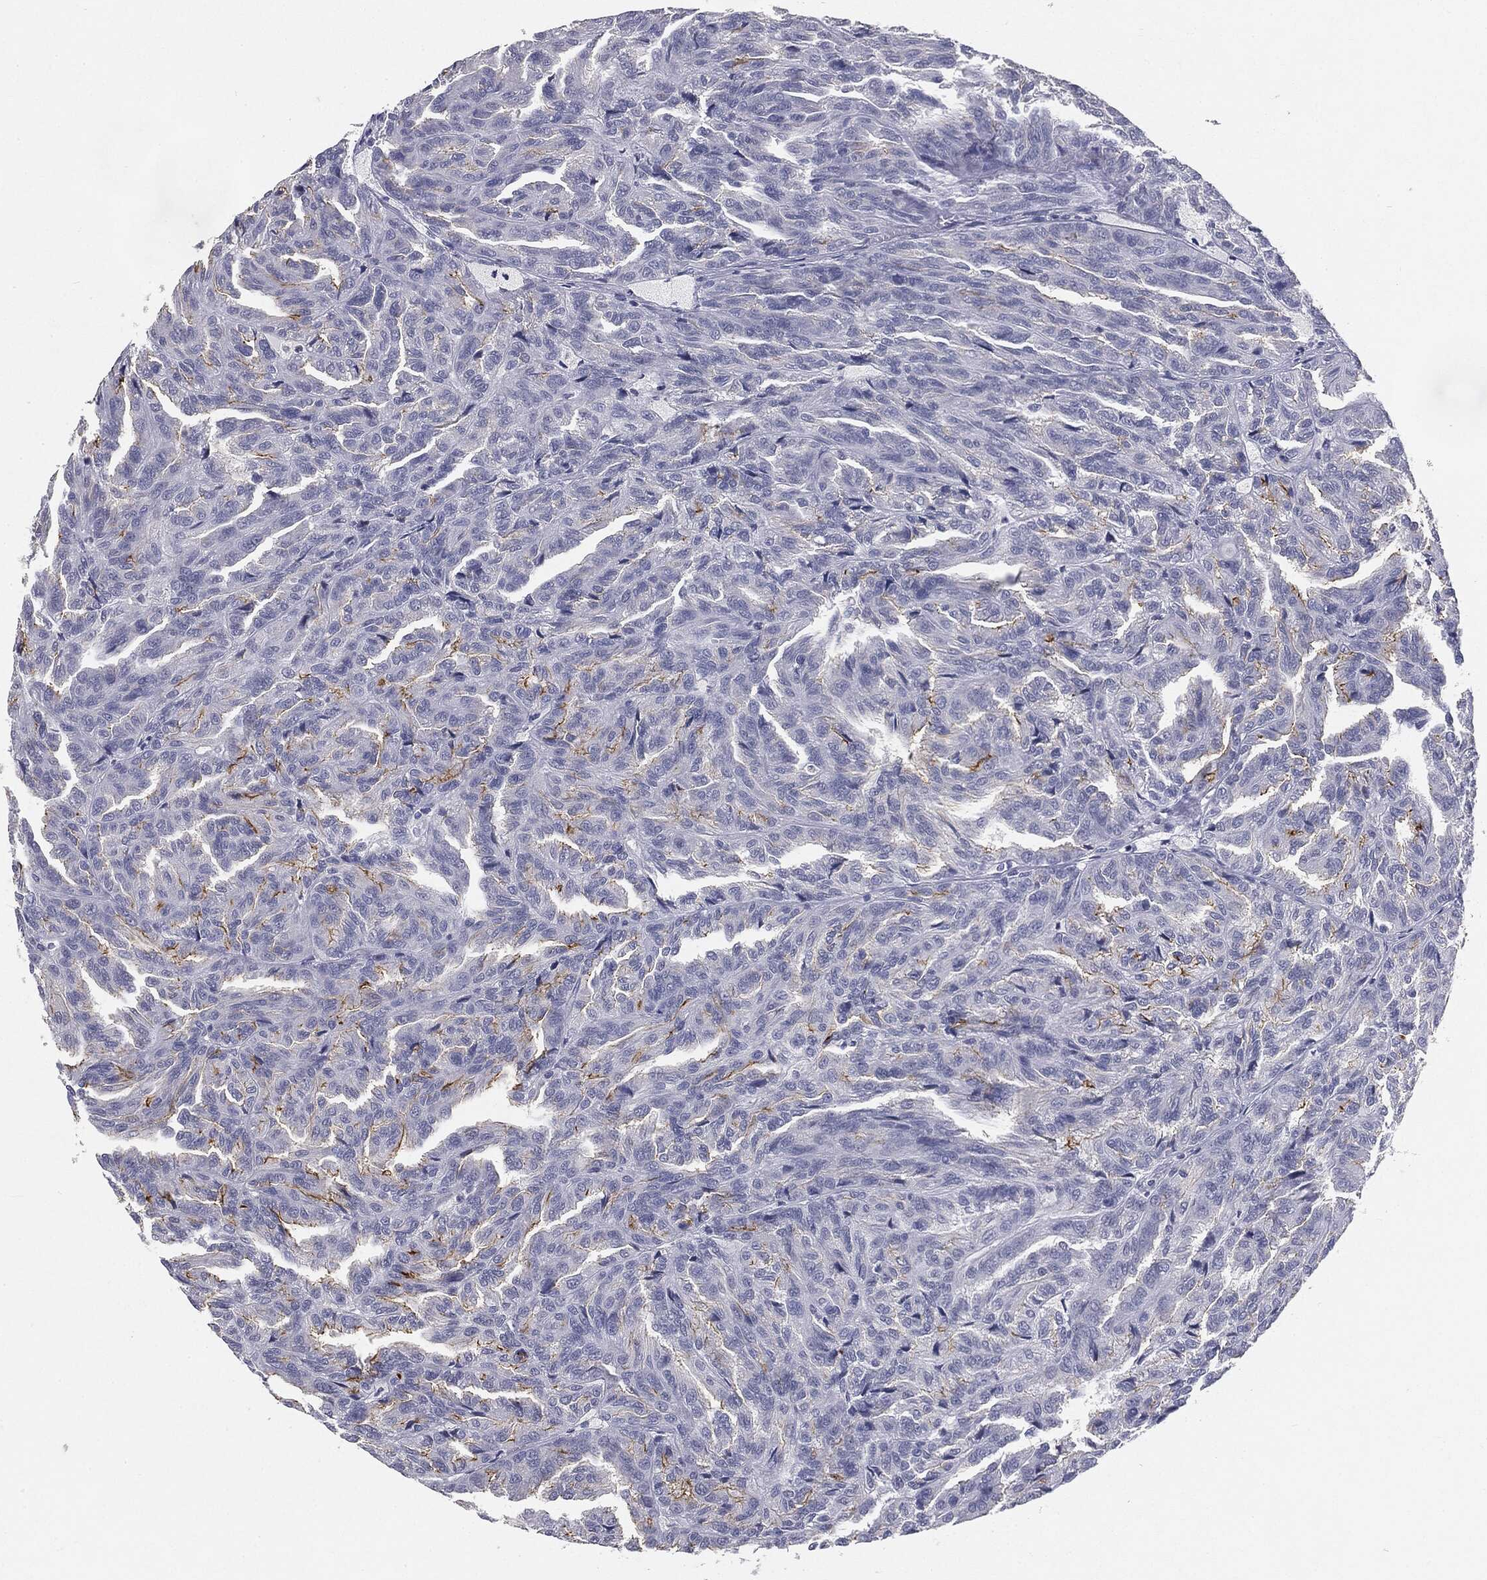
{"staining": {"intensity": "moderate", "quantity": "<25%", "location": "cytoplasmic/membranous"}, "tissue": "renal cancer", "cell_type": "Tumor cells", "image_type": "cancer", "snomed": [{"axis": "morphology", "description": "Adenocarcinoma, NOS"}, {"axis": "topography", "description": "Kidney"}], "caption": "Tumor cells show low levels of moderate cytoplasmic/membranous expression in about <25% of cells in renal cancer. Using DAB (3,3'-diaminobenzidine) (brown) and hematoxylin (blue) stains, captured at high magnification using brightfield microscopy.", "gene": "MUC1", "patient": {"sex": "male", "age": 79}}